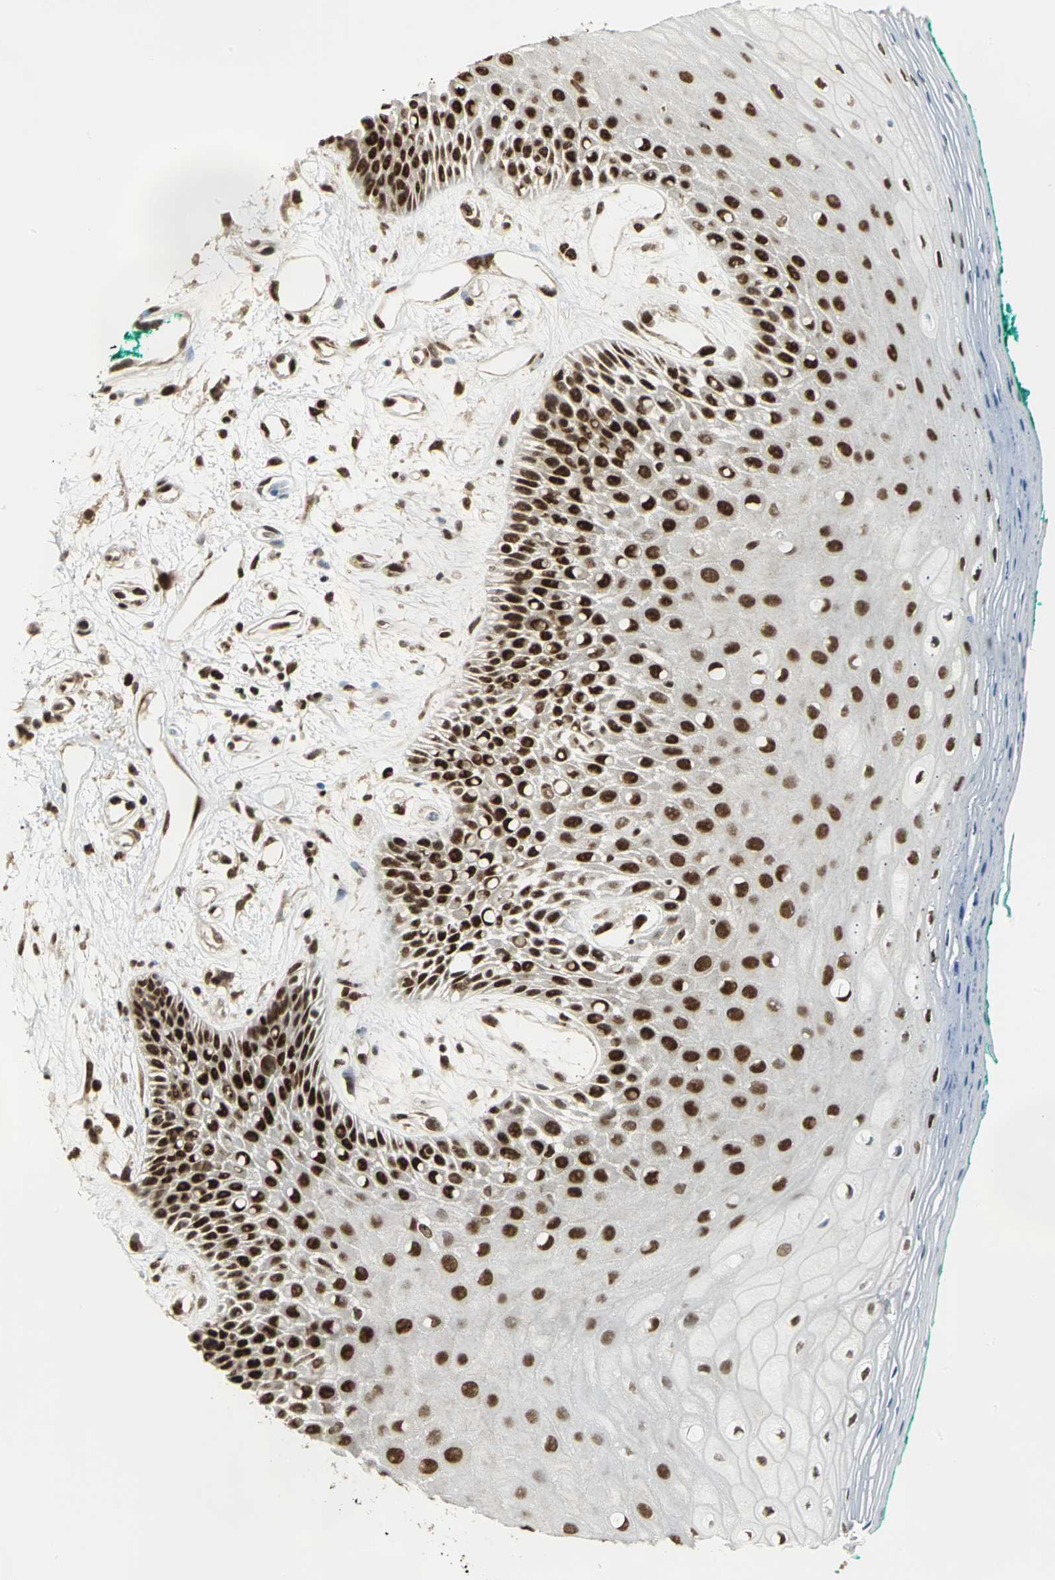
{"staining": {"intensity": "strong", "quantity": ">75%", "location": "nuclear"}, "tissue": "oral mucosa", "cell_type": "Squamous epithelial cells", "image_type": "normal", "snomed": [{"axis": "morphology", "description": "Normal tissue, NOS"}, {"axis": "morphology", "description": "Squamous cell carcinoma, NOS"}, {"axis": "topography", "description": "Skeletal muscle"}, {"axis": "topography", "description": "Oral tissue"}, {"axis": "topography", "description": "Head-Neck"}], "caption": "Human oral mucosa stained with a brown dye exhibits strong nuclear positive staining in approximately >75% of squamous epithelial cells.", "gene": "DDX5", "patient": {"sex": "female", "age": 84}}